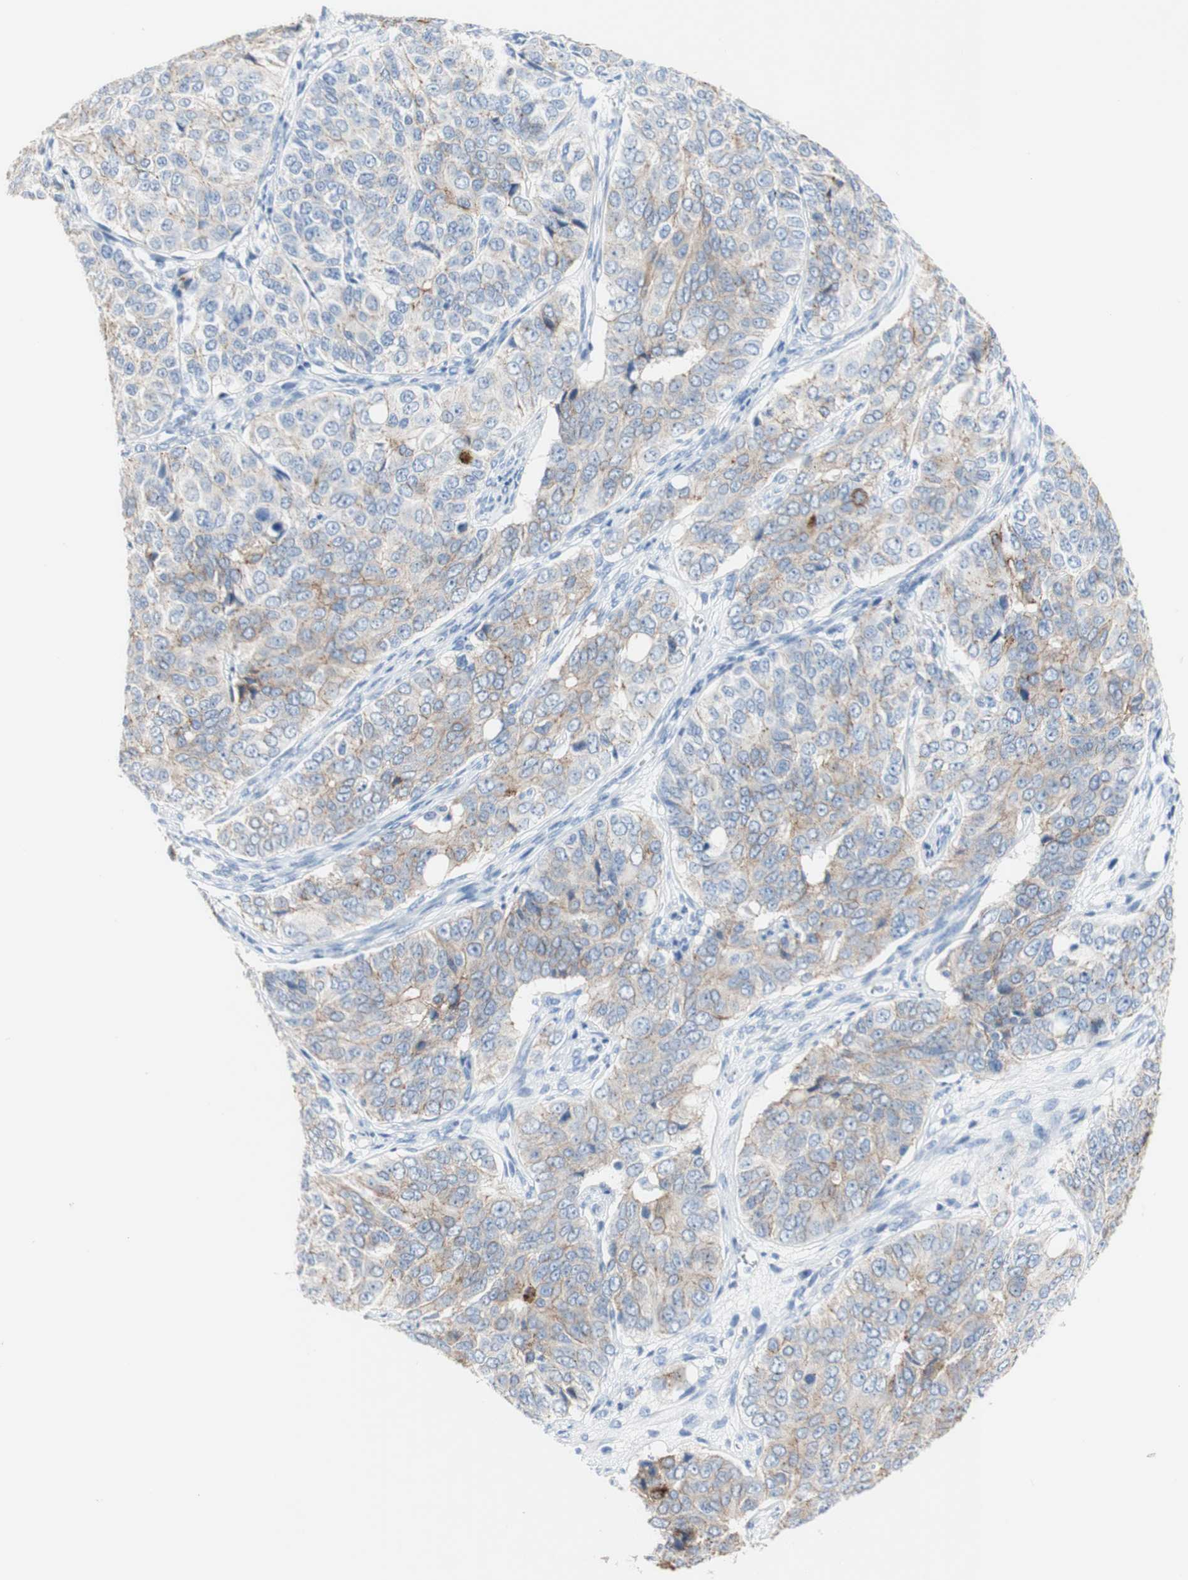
{"staining": {"intensity": "weak", "quantity": "25%-75%", "location": "cytoplasmic/membranous"}, "tissue": "ovarian cancer", "cell_type": "Tumor cells", "image_type": "cancer", "snomed": [{"axis": "morphology", "description": "Carcinoma, endometroid"}, {"axis": "topography", "description": "Ovary"}], "caption": "A micrograph of endometroid carcinoma (ovarian) stained for a protein shows weak cytoplasmic/membranous brown staining in tumor cells.", "gene": "DSC2", "patient": {"sex": "female", "age": 51}}